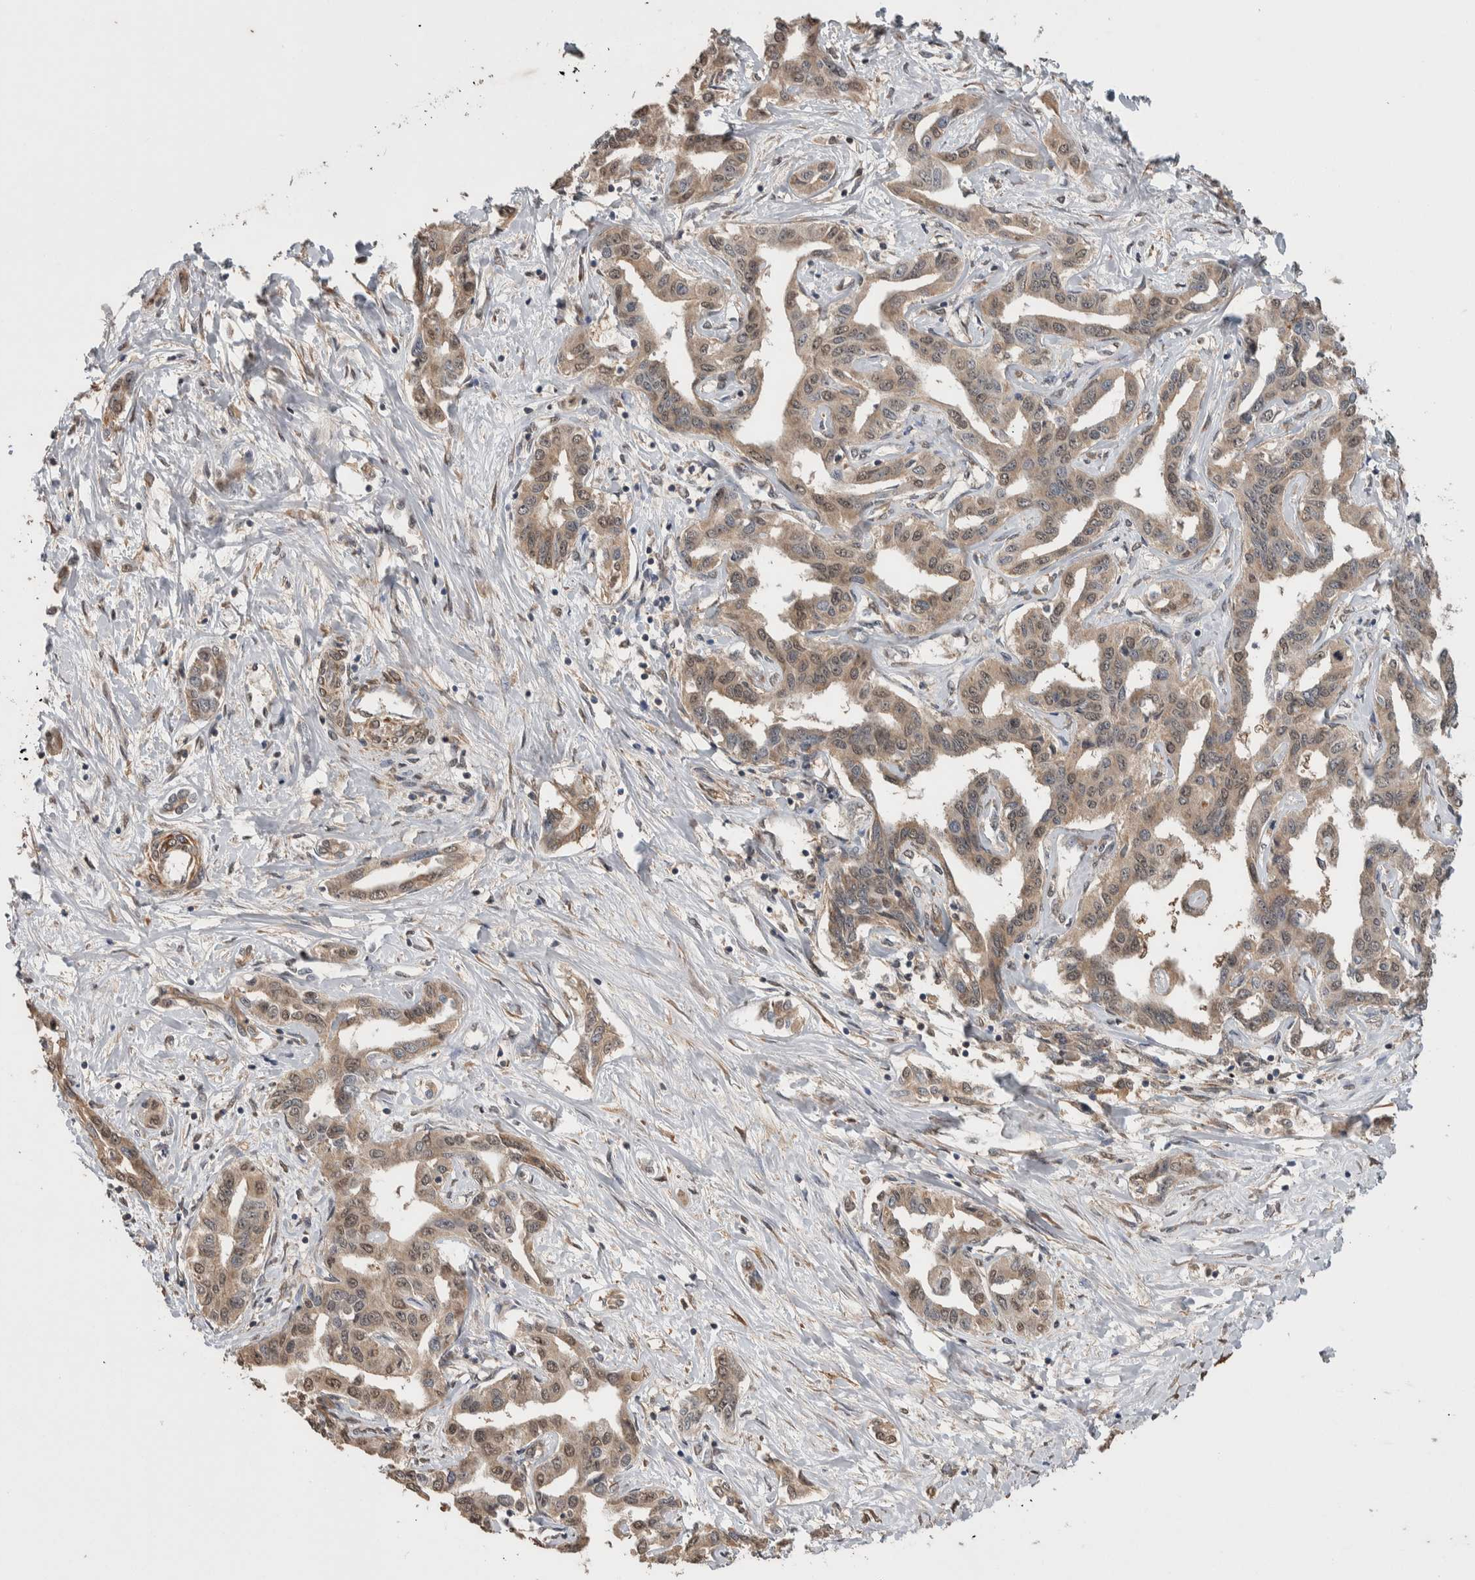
{"staining": {"intensity": "weak", "quantity": ">75%", "location": "cytoplasmic/membranous,nuclear"}, "tissue": "liver cancer", "cell_type": "Tumor cells", "image_type": "cancer", "snomed": [{"axis": "morphology", "description": "Cholangiocarcinoma"}, {"axis": "topography", "description": "Liver"}], "caption": "A brown stain labels weak cytoplasmic/membranous and nuclear expression of a protein in liver cancer (cholangiocarcinoma) tumor cells.", "gene": "DVL2", "patient": {"sex": "male", "age": 59}}